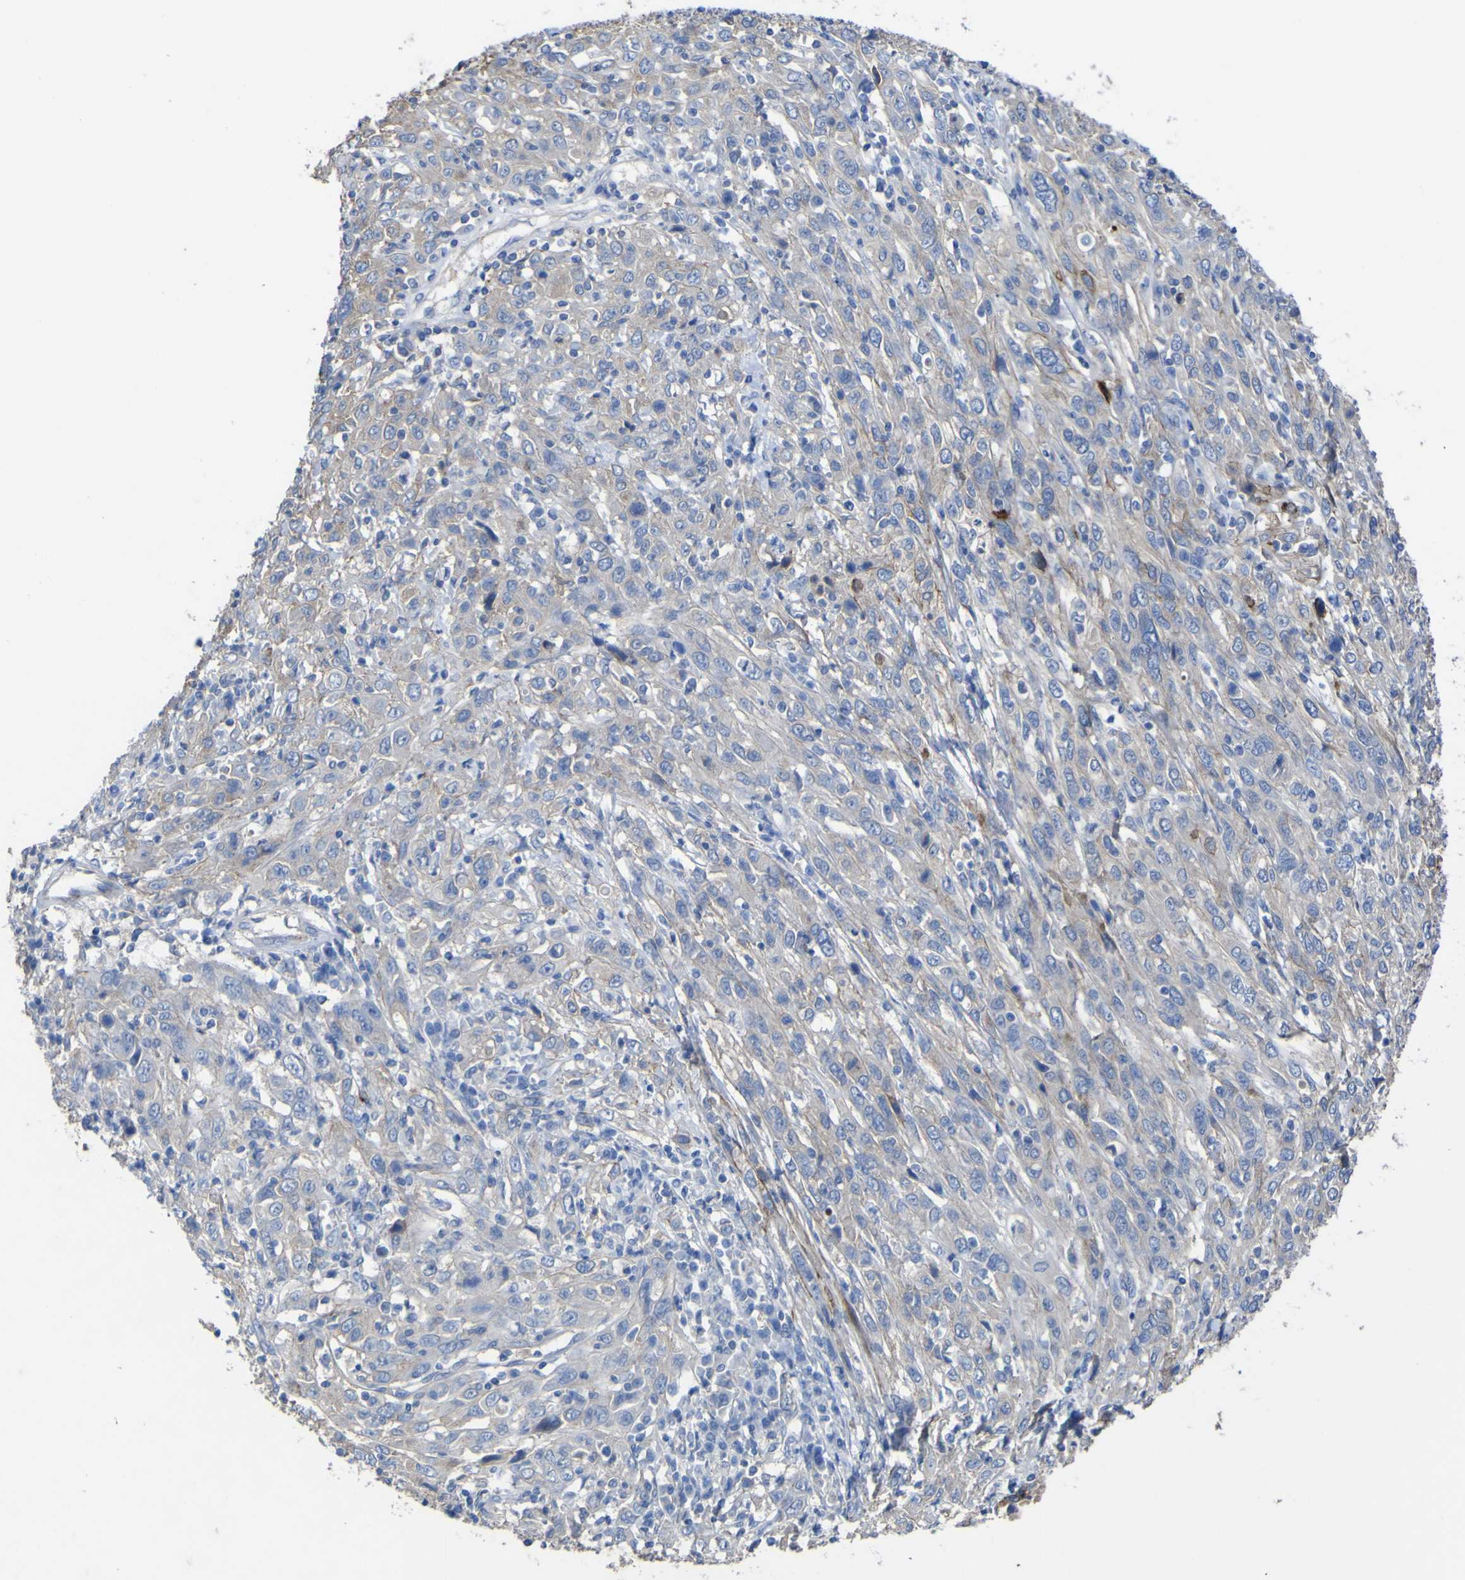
{"staining": {"intensity": "moderate", "quantity": "<25%", "location": "cytoplasmic/membranous"}, "tissue": "cervical cancer", "cell_type": "Tumor cells", "image_type": "cancer", "snomed": [{"axis": "morphology", "description": "Squamous cell carcinoma, NOS"}, {"axis": "topography", "description": "Cervix"}], "caption": "Tumor cells show moderate cytoplasmic/membranous staining in about <25% of cells in cervical squamous cell carcinoma. Immunohistochemistry (ihc) stains the protein in brown and the nuclei are stained blue.", "gene": "AGO4", "patient": {"sex": "female", "age": 46}}